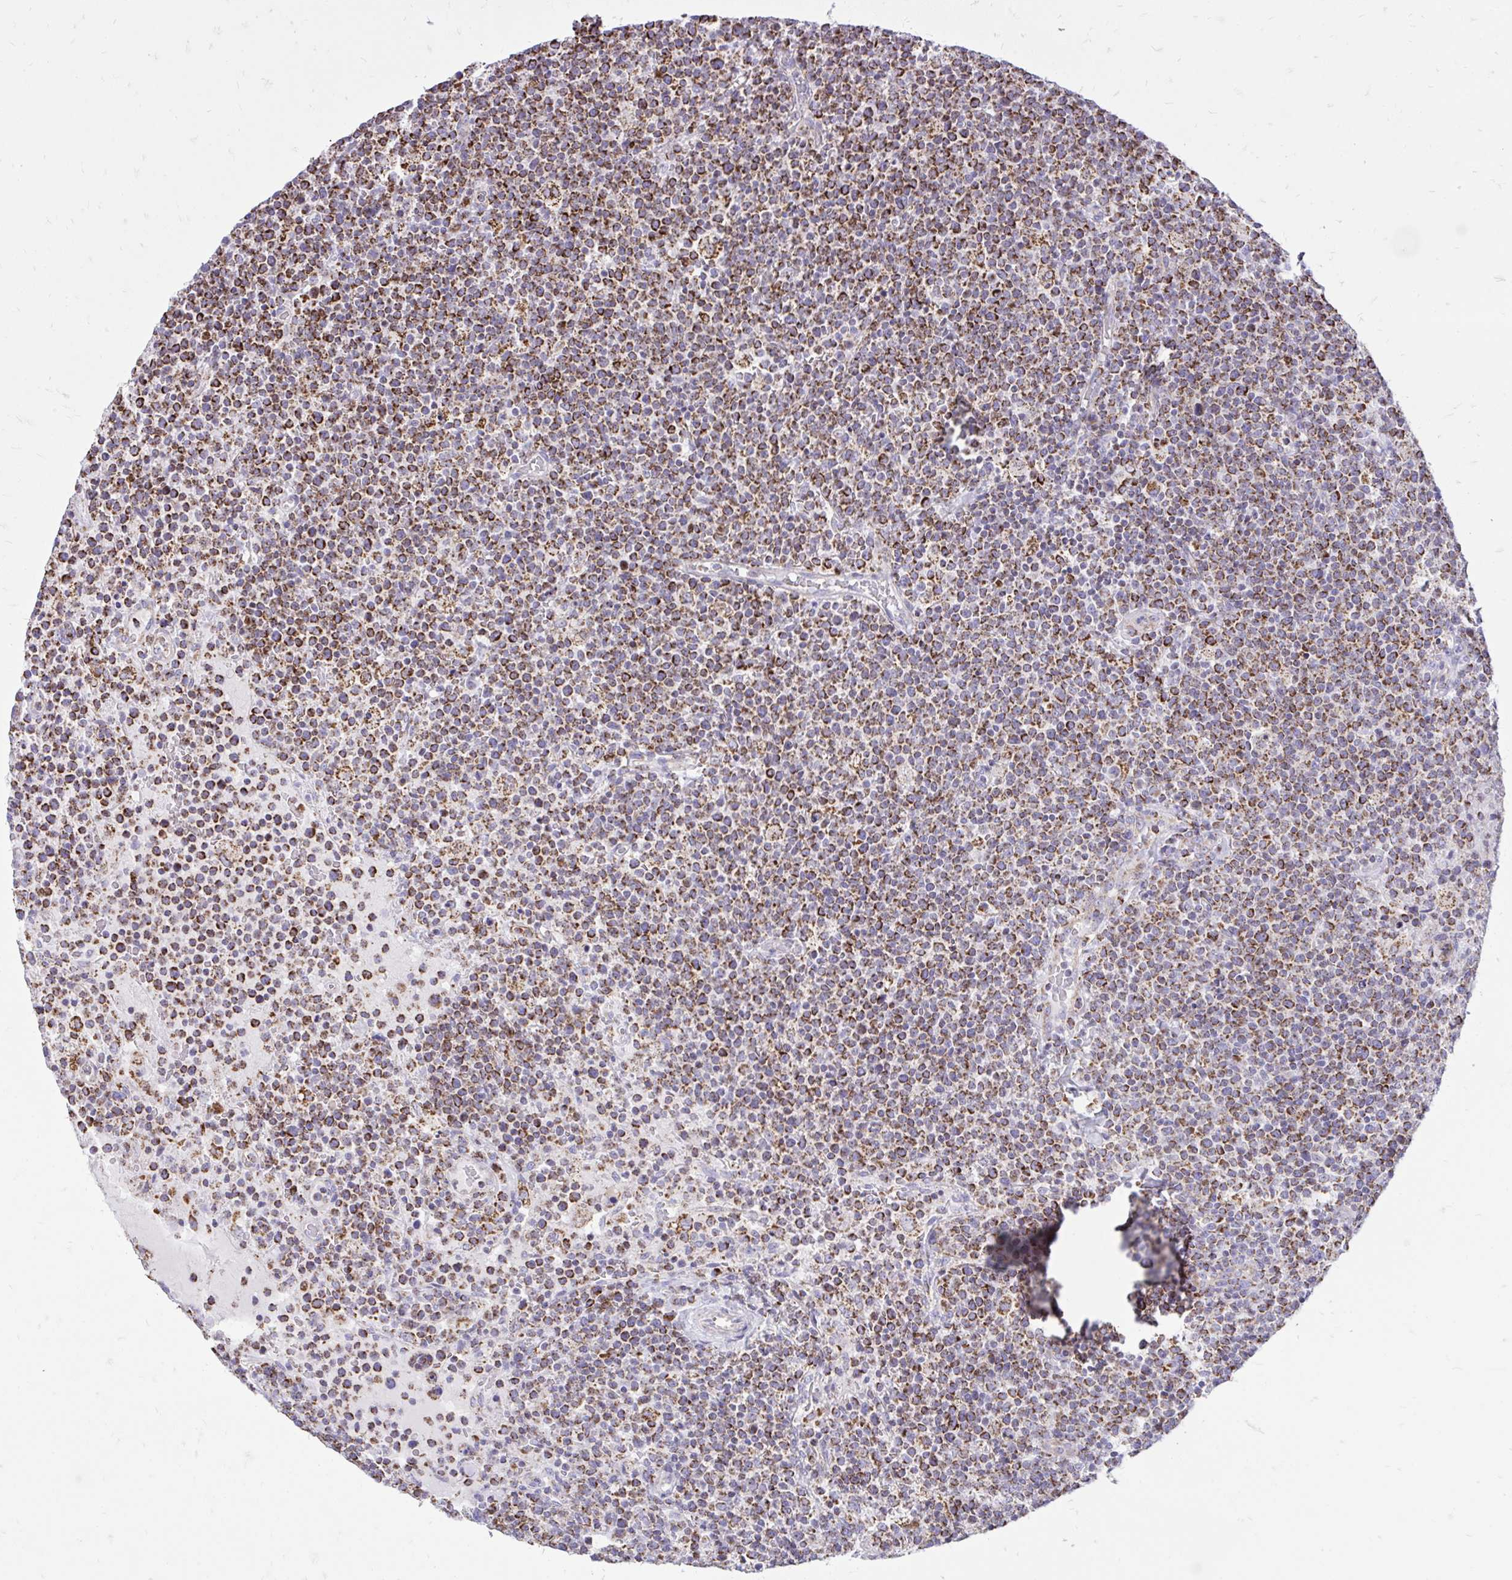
{"staining": {"intensity": "strong", "quantity": "25%-75%", "location": "cytoplasmic/membranous"}, "tissue": "lymphoma", "cell_type": "Tumor cells", "image_type": "cancer", "snomed": [{"axis": "morphology", "description": "Malignant lymphoma, non-Hodgkin's type, High grade"}, {"axis": "topography", "description": "Lymph node"}], "caption": "Lymphoma was stained to show a protein in brown. There is high levels of strong cytoplasmic/membranous expression in approximately 25%-75% of tumor cells. (Stains: DAB in brown, nuclei in blue, Microscopy: brightfield microscopy at high magnification).", "gene": "SPTBN2", "patient": {"sex": "male", "age": 61}}